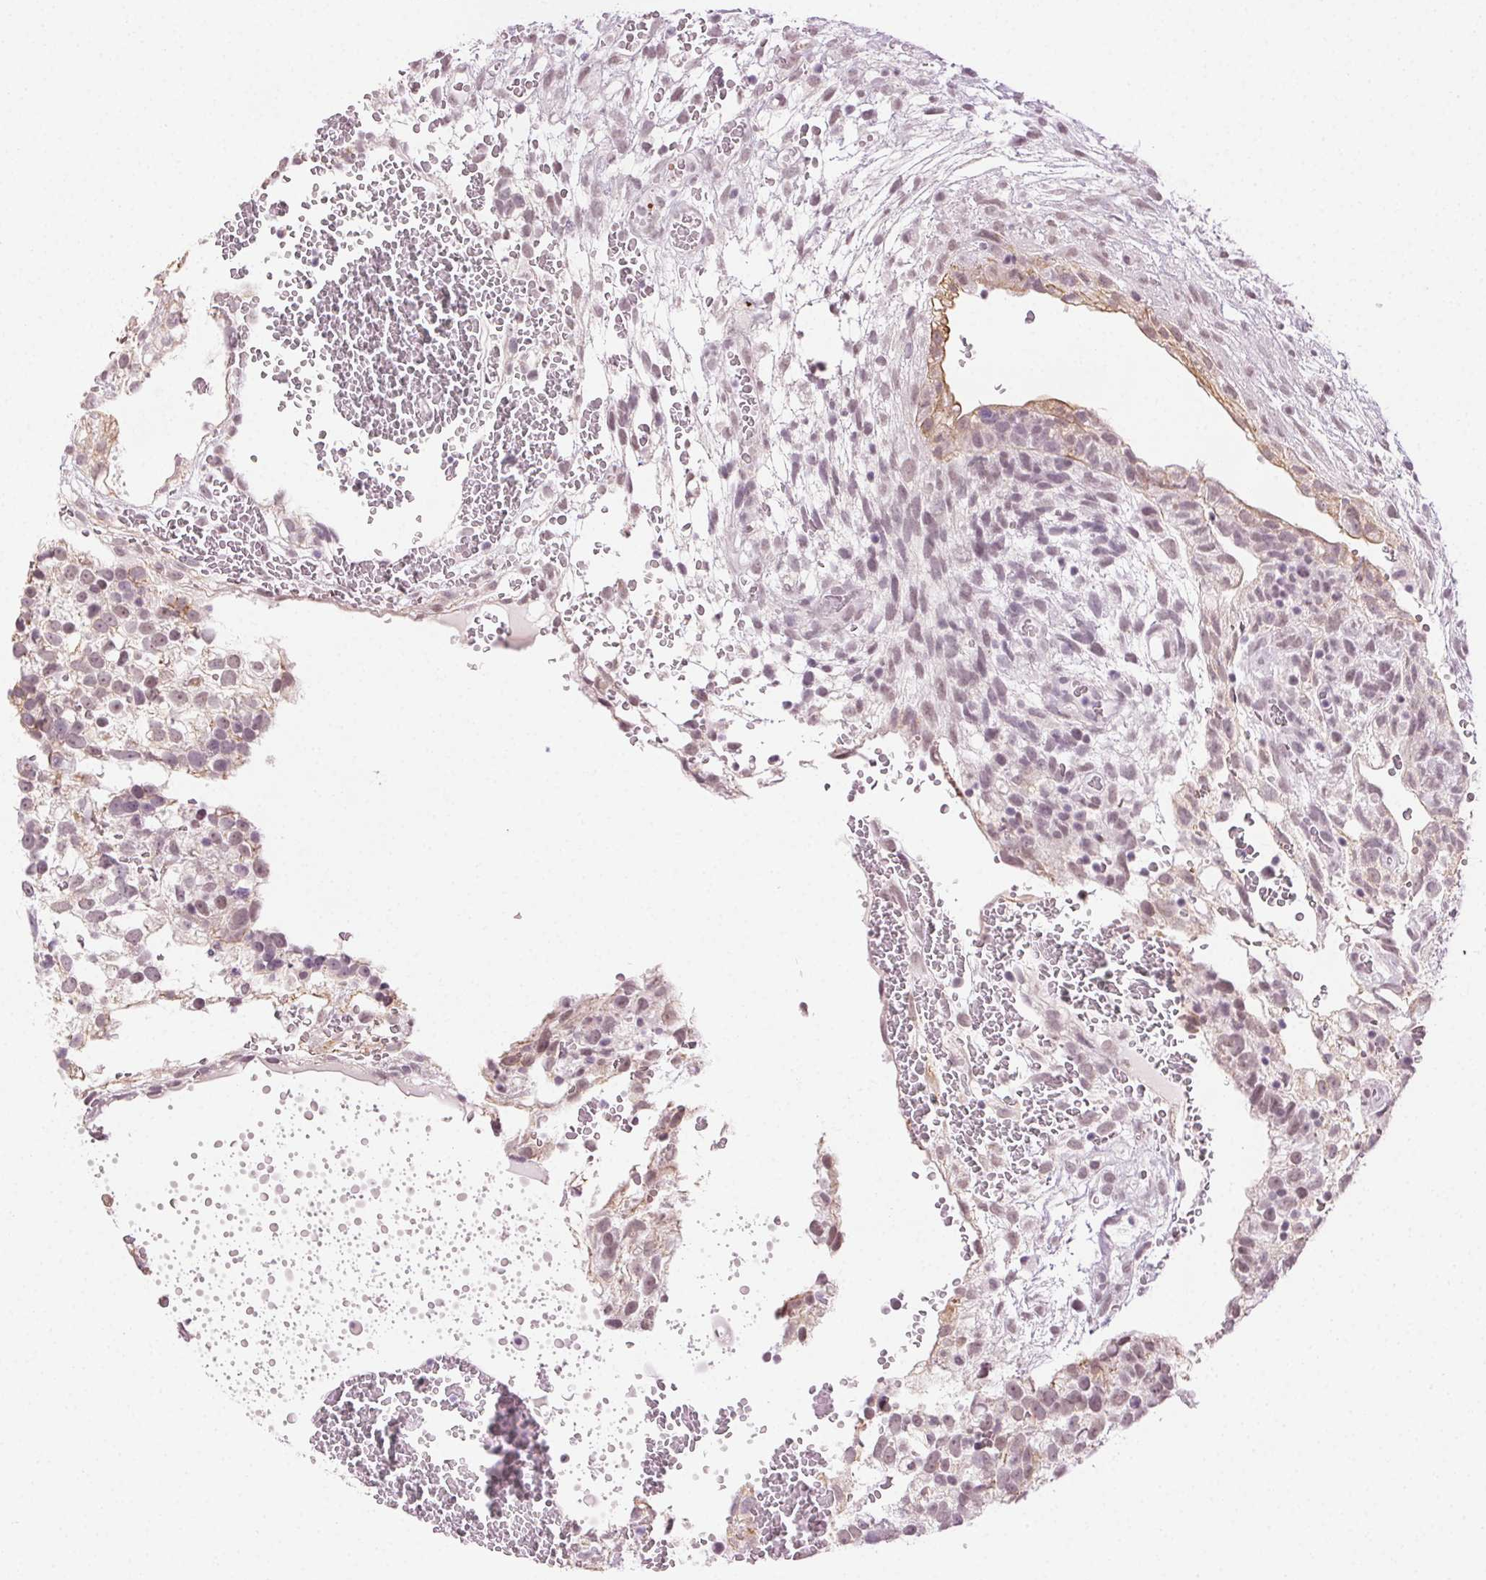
{"staining": {"intensity": "weak", "quantity": "25%-75%", "location": "cytoplasmic/membranous"}, "tissue": "testis cancer", "cell_type": "Tumor cells", "image_type": "cancer", "snomed": [{"axis": "morphology", "description": "Normal tissue, NOS"}, {"axis": "morphology", "description": "Carcinoma, Embryonal, NOS"}, {"axis": "topography", "description": "Testis"}], "caption": "Testis cancer (embryonal carcinoma) stained with DAB IHC reveals low levels of weak cytoplasmic/membranous expression in about 25%-75% of tumor cells. (IHC, brightfield microscopy, high magnification).", "gene": "AIF1L", "patient": {"sex": "male", "age": 32}}